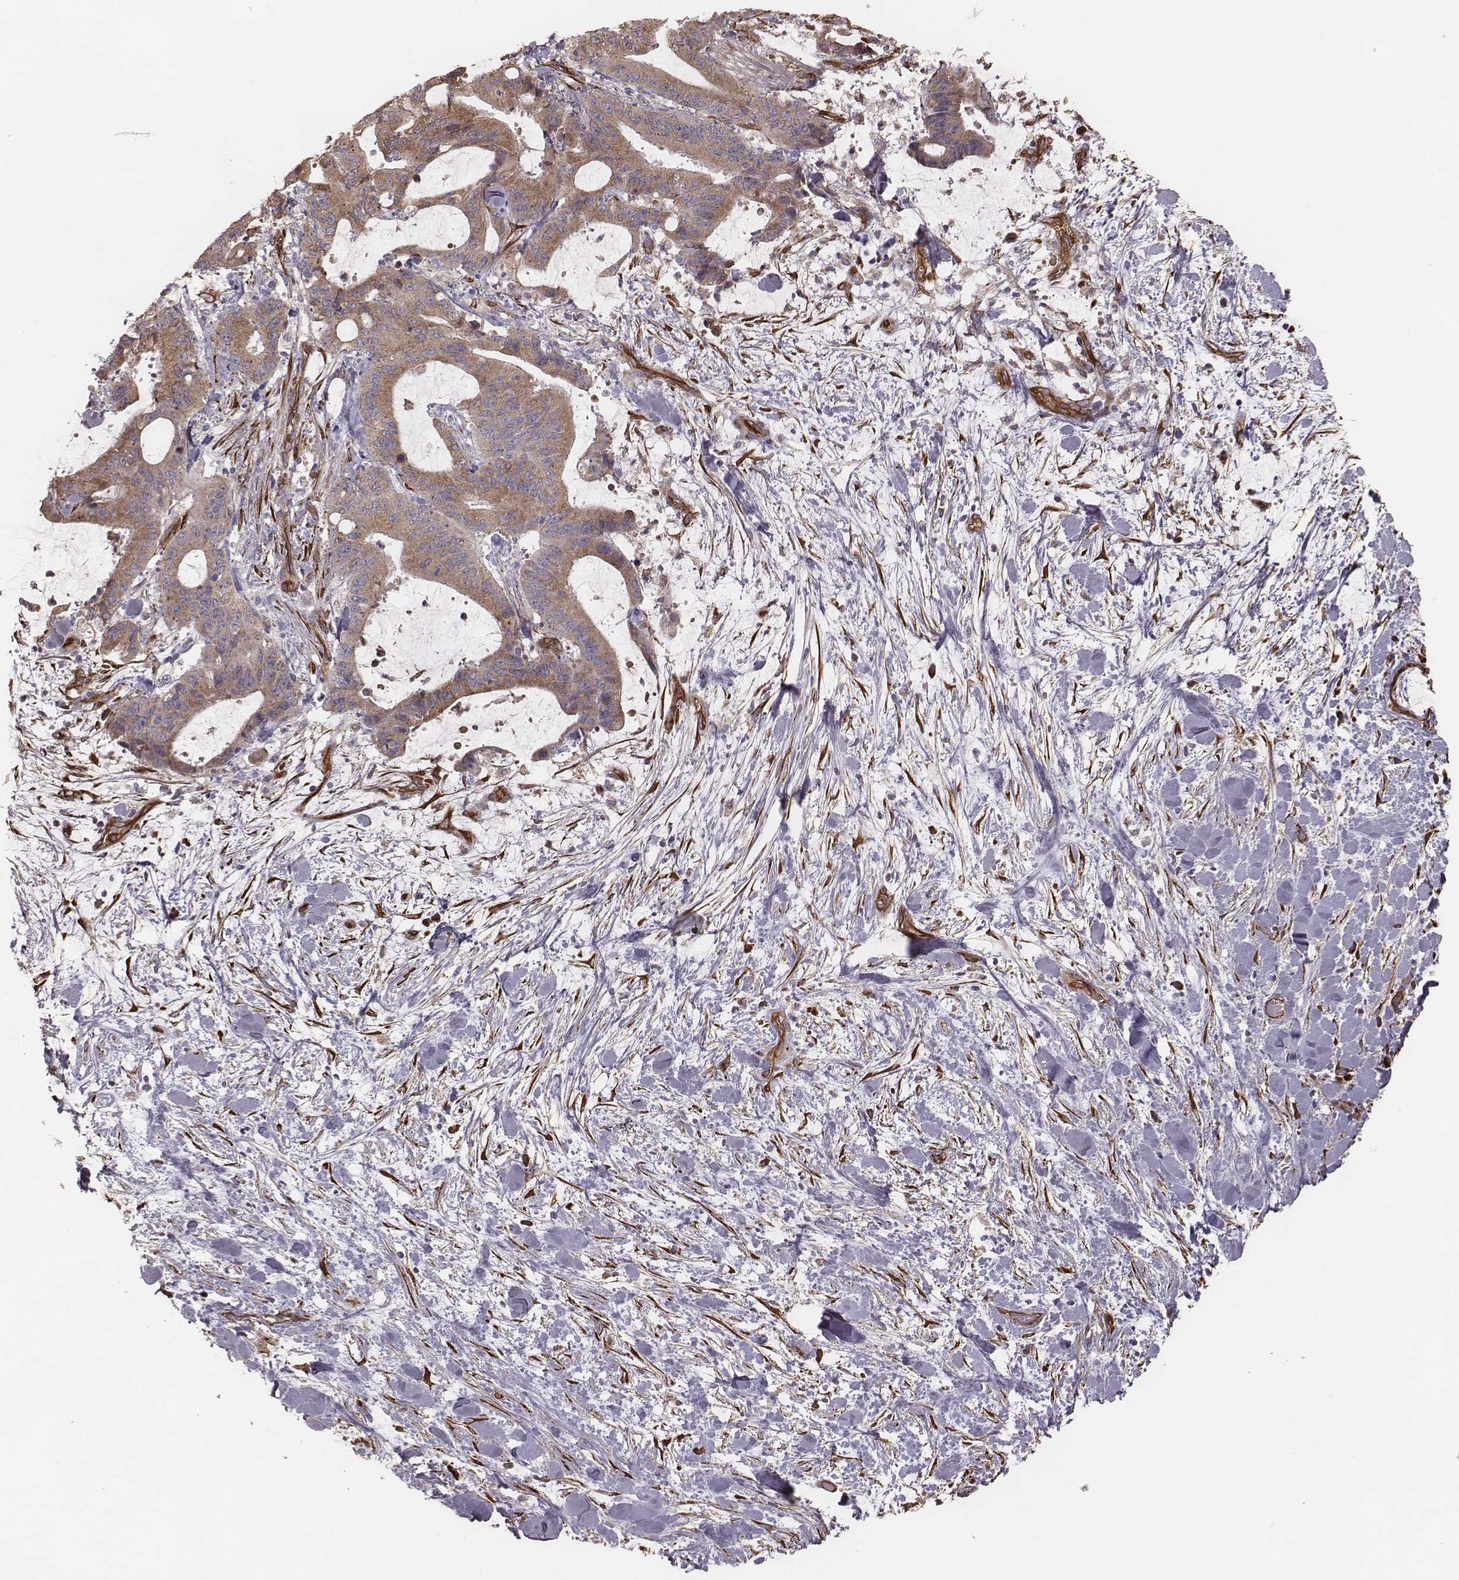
{"staining": {"intensity": "weak", "quantity": ">75%", "location": "cytoplasmic/membranous"}, "tissue": "liver cancer", "cell_type": "Tumor cells", "image_type": "cancer", "snomed": [{"axis": "morphology", "description": "Cholangiocarcinoma"}, {"axis": "topography", "description": "Liver"}], "caption": "This image demonstrates liver cholangiocarcinoma stained with immunohistochemistry to label a protein in brown. The cytoplasmic/membranous of tumor cells show weak positivity for the protein. Nuclei are counter-stained blue.", "gene": "PALMD", "patient": {"sex": "female", "age": 73}}